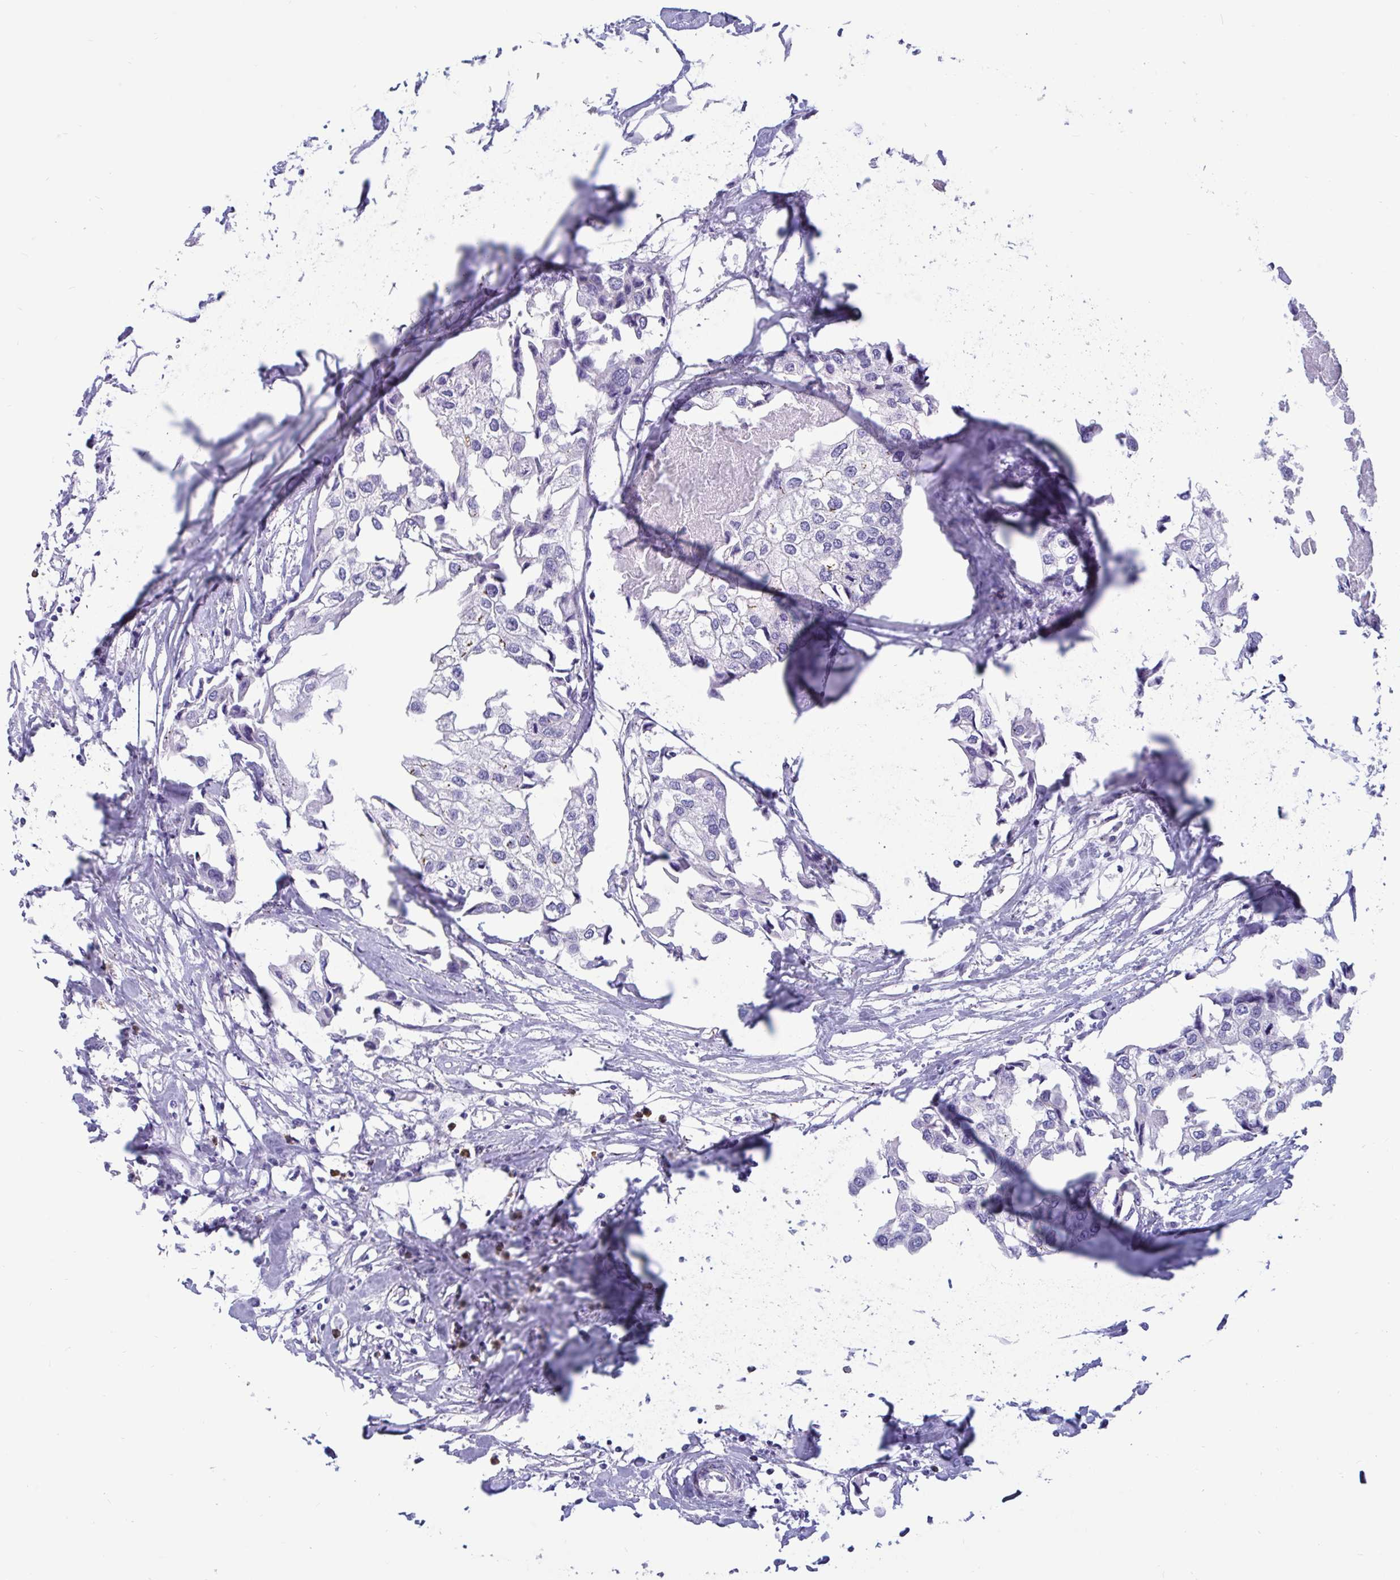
{"staining": {"intensity": "weak", "quantity": "25%-75%", "location": "cytoplasmic/membranous"}, "tissue": "urothelial cancer", "cell_type": "Tumor cells", "image_type": "cancer", "snomed": [{"axis": "morphology", "description": "Urothelial carcinoma, High grade"}, {"axis": "topography", "description": "Urinary bladder"}], "caption": "High-grade urothelial carcinoma stained with DAB (3,3'-diaminobenzidine) immunohistochemistry (IHC) demonstrates low levels of weak cytoplasmic/membranous positivity in about 25%-75% of tumor cells.", "gene": "RNASE3", "patient": {"sex": "male", "age": 64}}